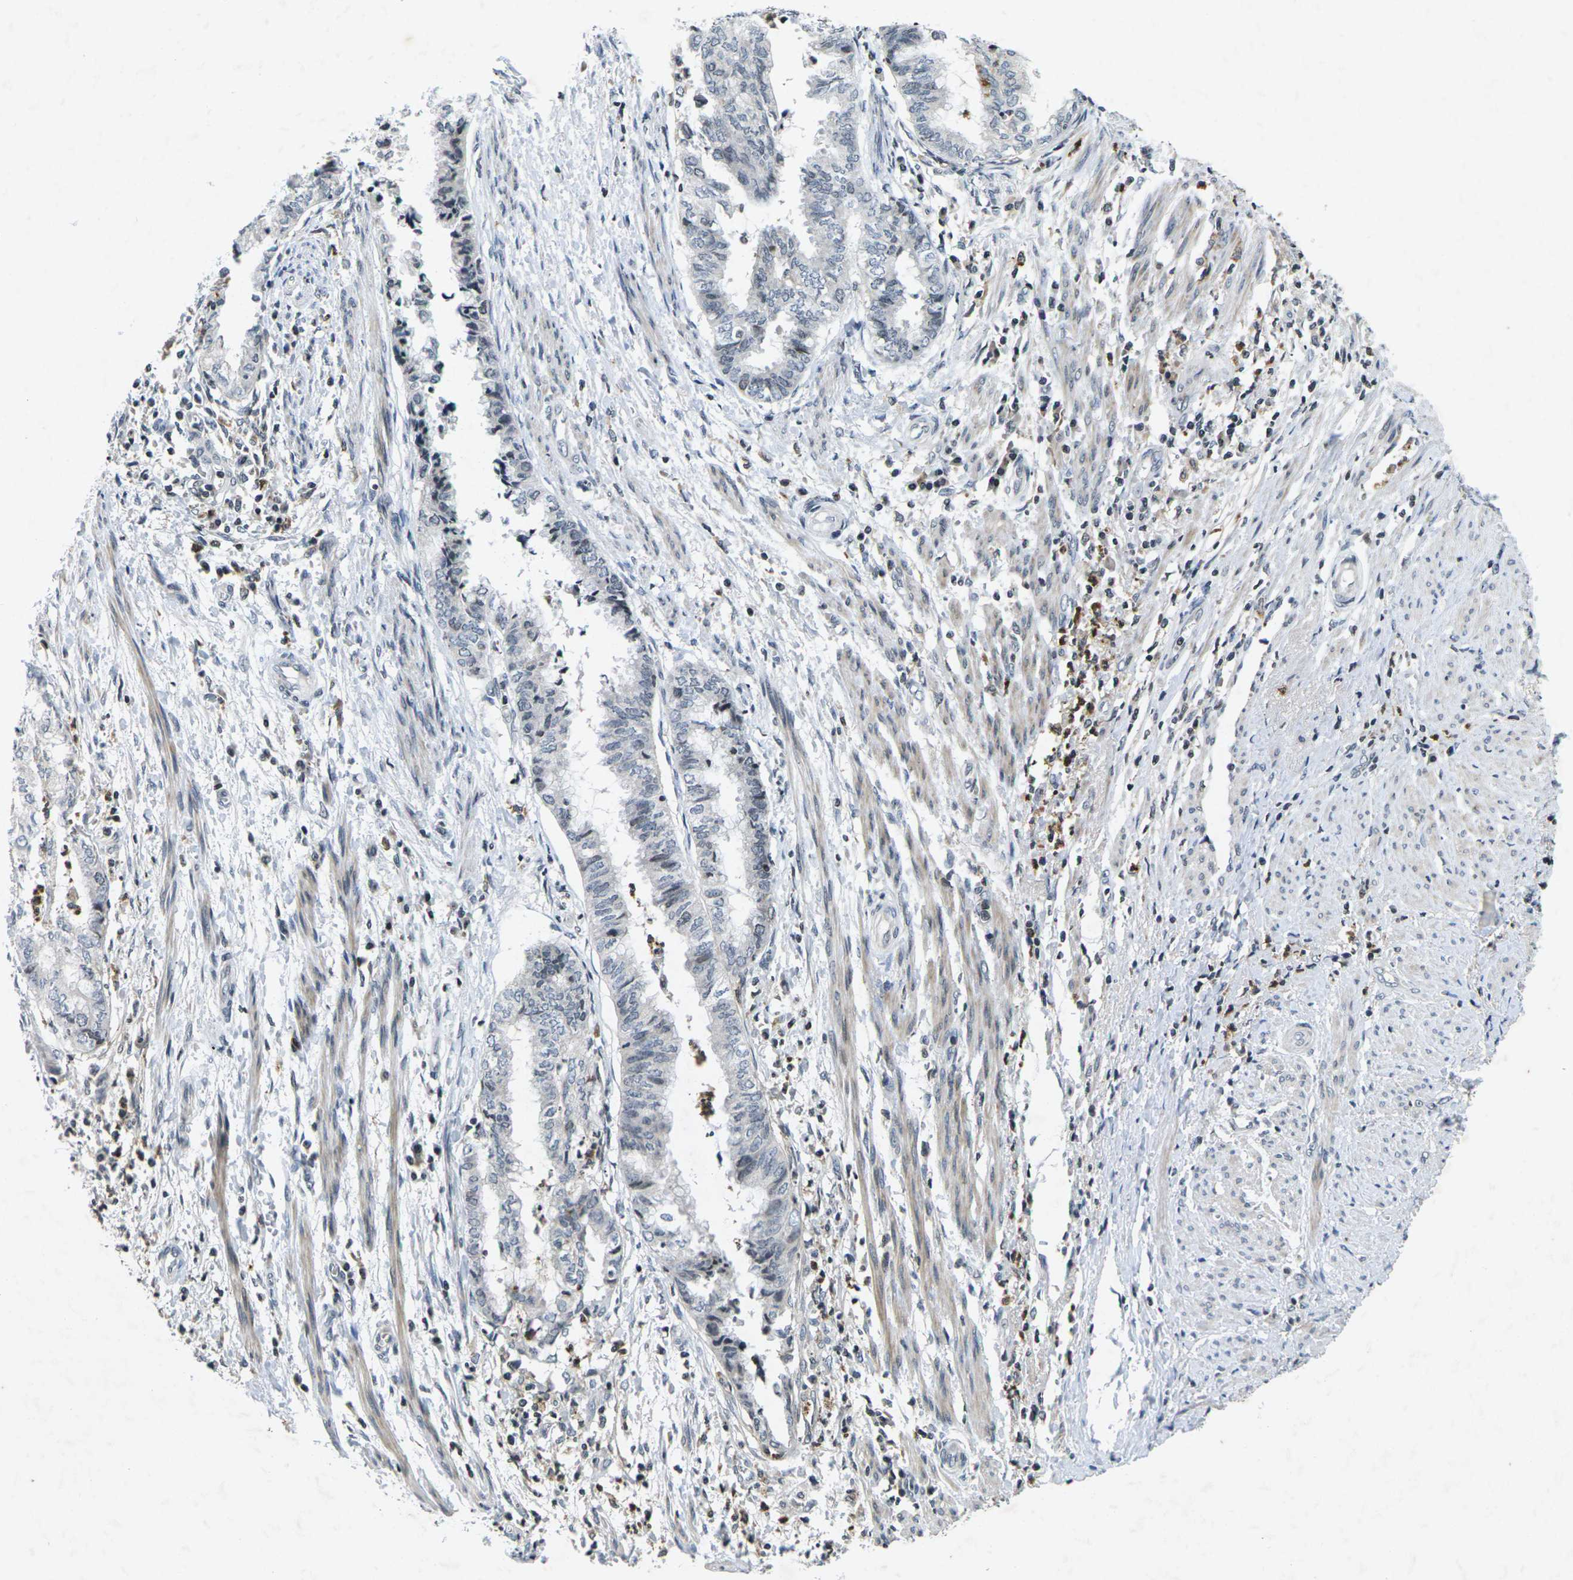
{"staining": {"intensity": "negative", "quantity": "none", "location": "none"}, "tissue": "endometrial cancer", "cell_type": "Tumor cells", "image_type": "cancer", "snomed": [{"axis": "morphology", "description": "Necrosis, NOS"}, {"axis": "morphology", "description": "Adenocarcinoma, NOS"}, {"axis": "topography", "description": "Endometrium"}], "caption": "Tumor cells show no significant expression in endometrial adenocarcinoma. (DAB (3,3'-diaminobenzidine) immunohistochemistry, high magnification).", "gene": "C1QC", "patient": {"sex": "female", "age": 79}}